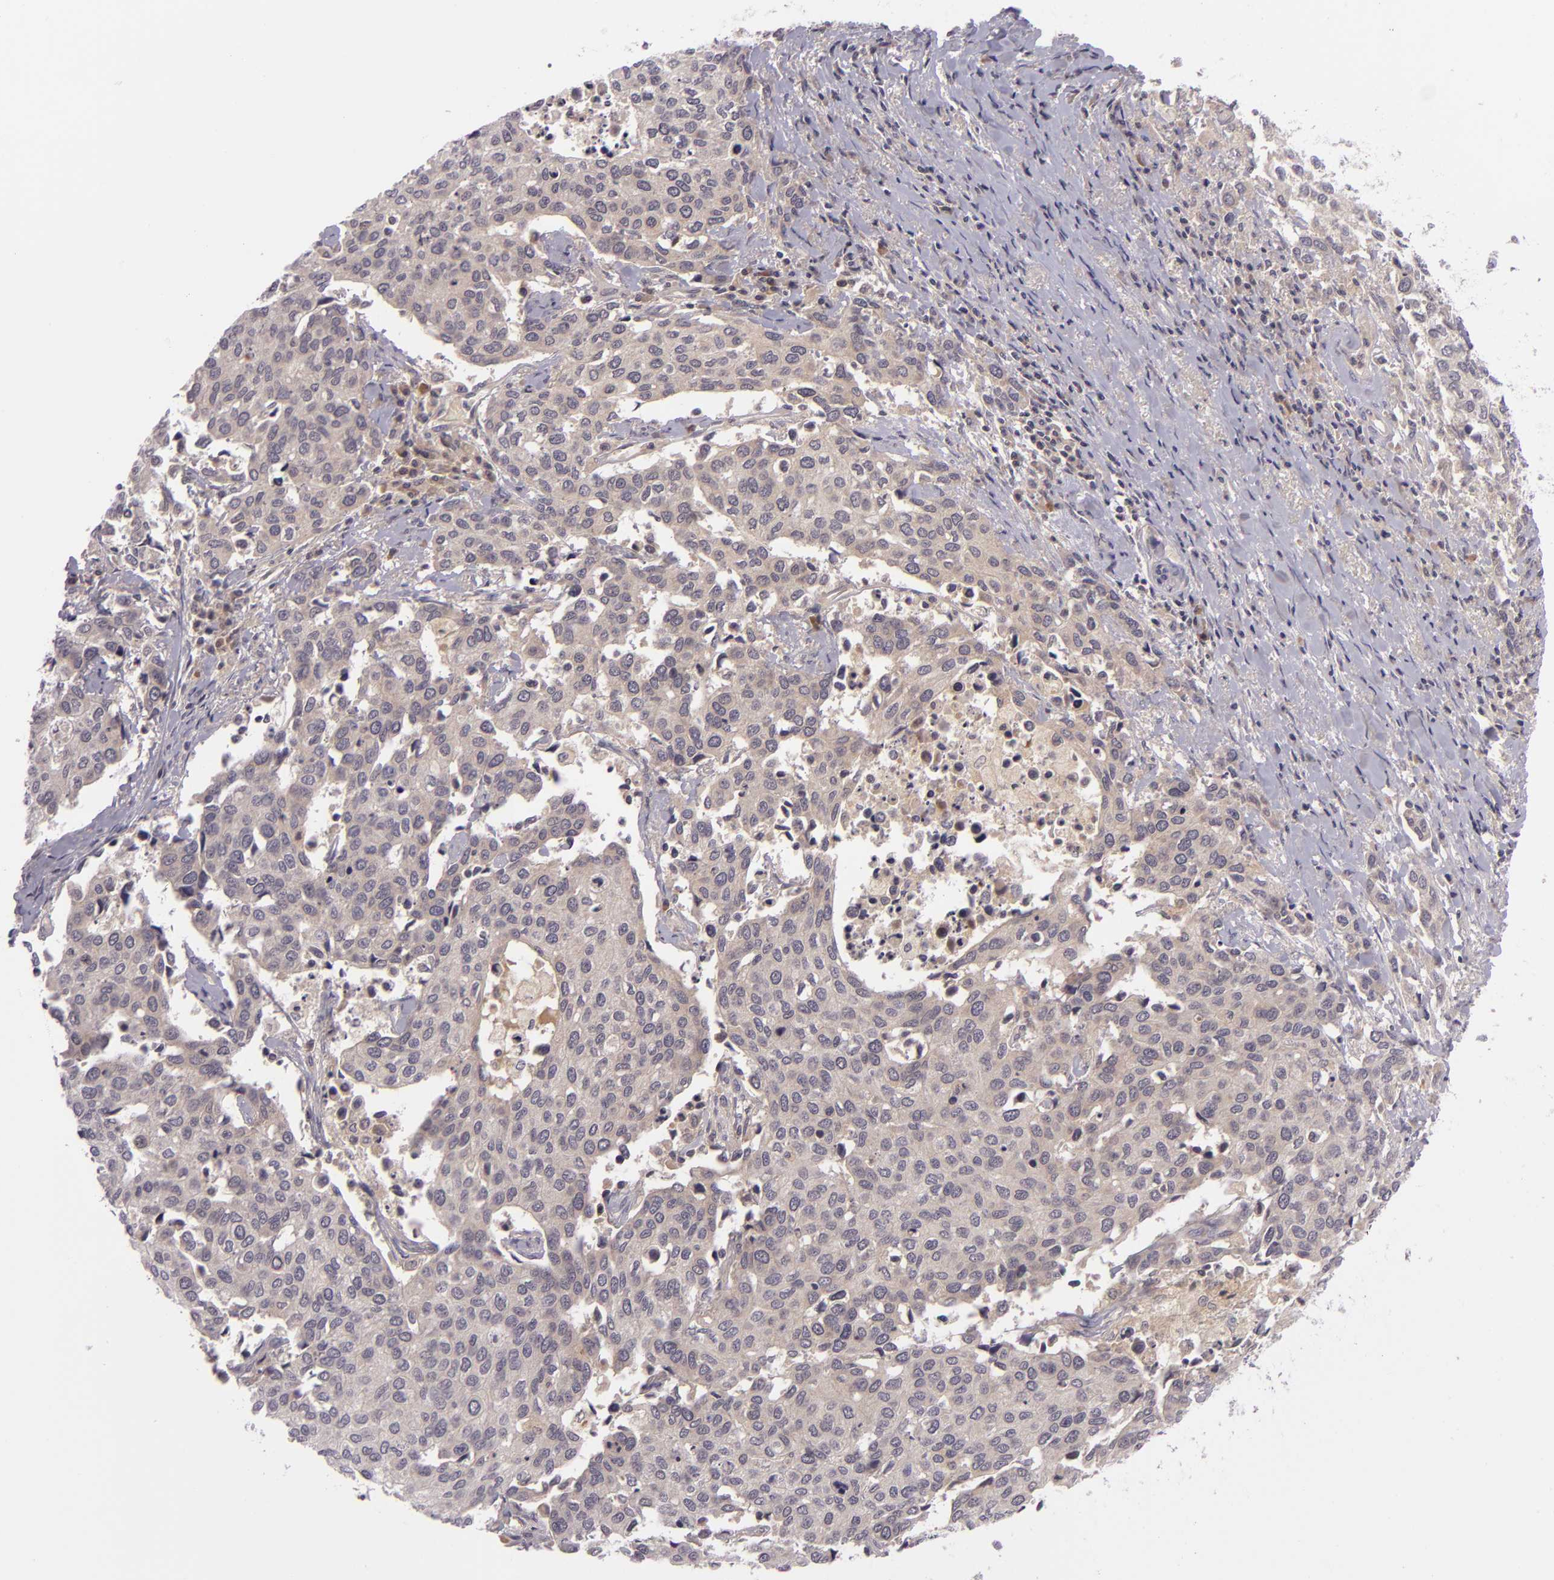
{"staining": {"intensity": "weak", "quantity": ">75%", "location": "cytoplasmic/membranous"}, "tissue": "cervical cancer", "cell_type": "Tumor cells", "image_type": "cancer", "snomed": [{"axis": "morphology", "description": "Squamous cell carcinoma, NOS"}, {"axis": "topography", "description": "Cervix"}], "caption": "Tumor cells reveal weak cytoplasmic/membranous staining in approximately >75% of cells in cervical cancer.", "gene": "DAG1", "patient": {"sex": "female", "age": 54}}